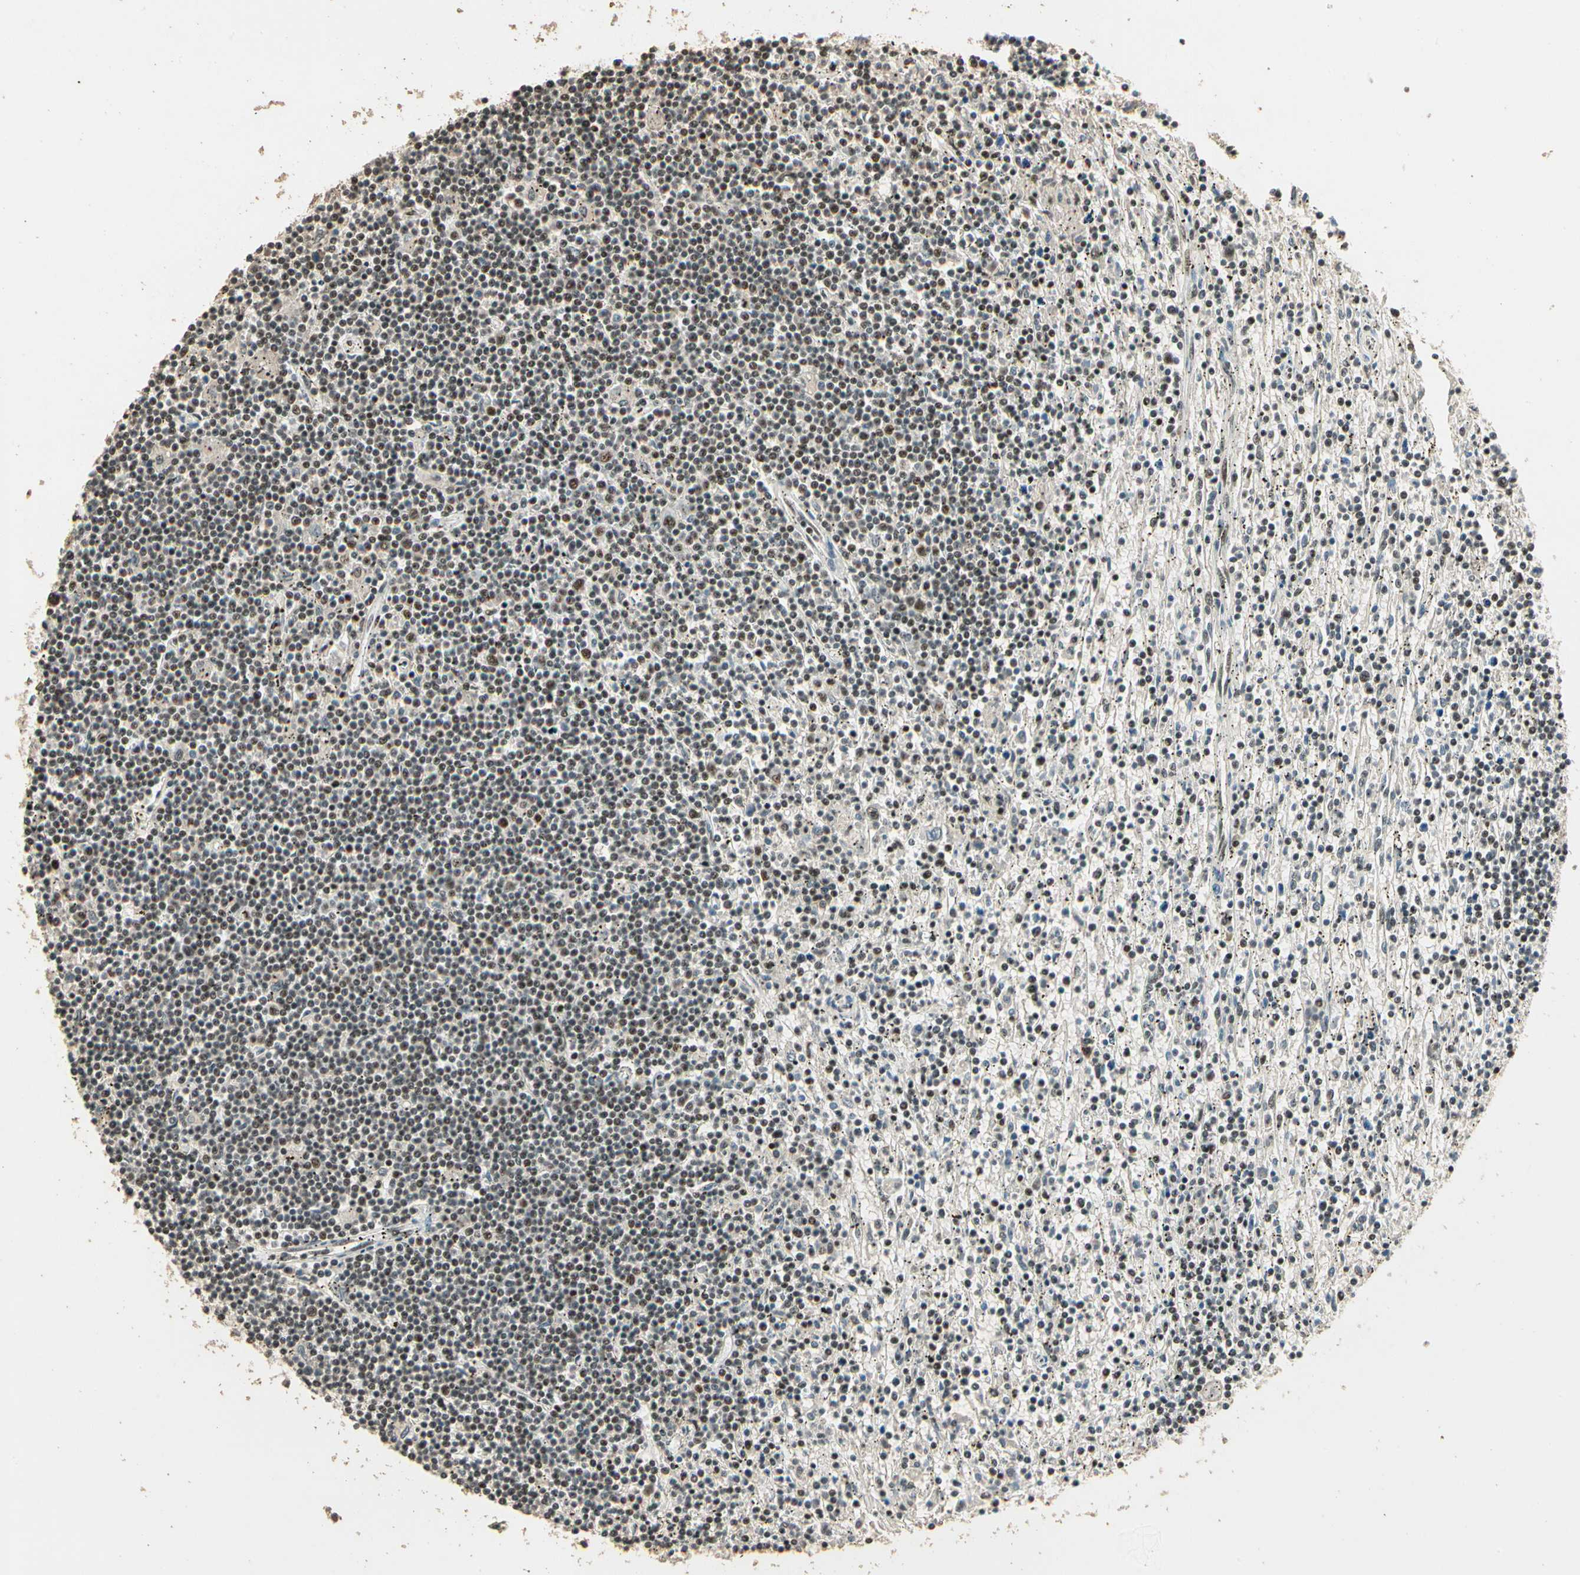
{"staining": {"intensity": "moderate", "quantity": ">75%", "location": "nuclear"}, "tissue": "lymphoma", "cell_type": "Tumor cells", "image_type": "cancer", "snomed": [{"axis": "morphology", "description": "Malignant lymphoma, non-Hodgkin's type, Low grade"}, {"axis": "topography", "description": "Spleen"}], "caption": "A brown stain labels moderate nuclear staining of a protein in human lymphoma tumor cells. The protein is shown in brown color, while the nuclei are stained blue.", "gene": "RBM25", "patient": {"sex": "male", "age": 76}}